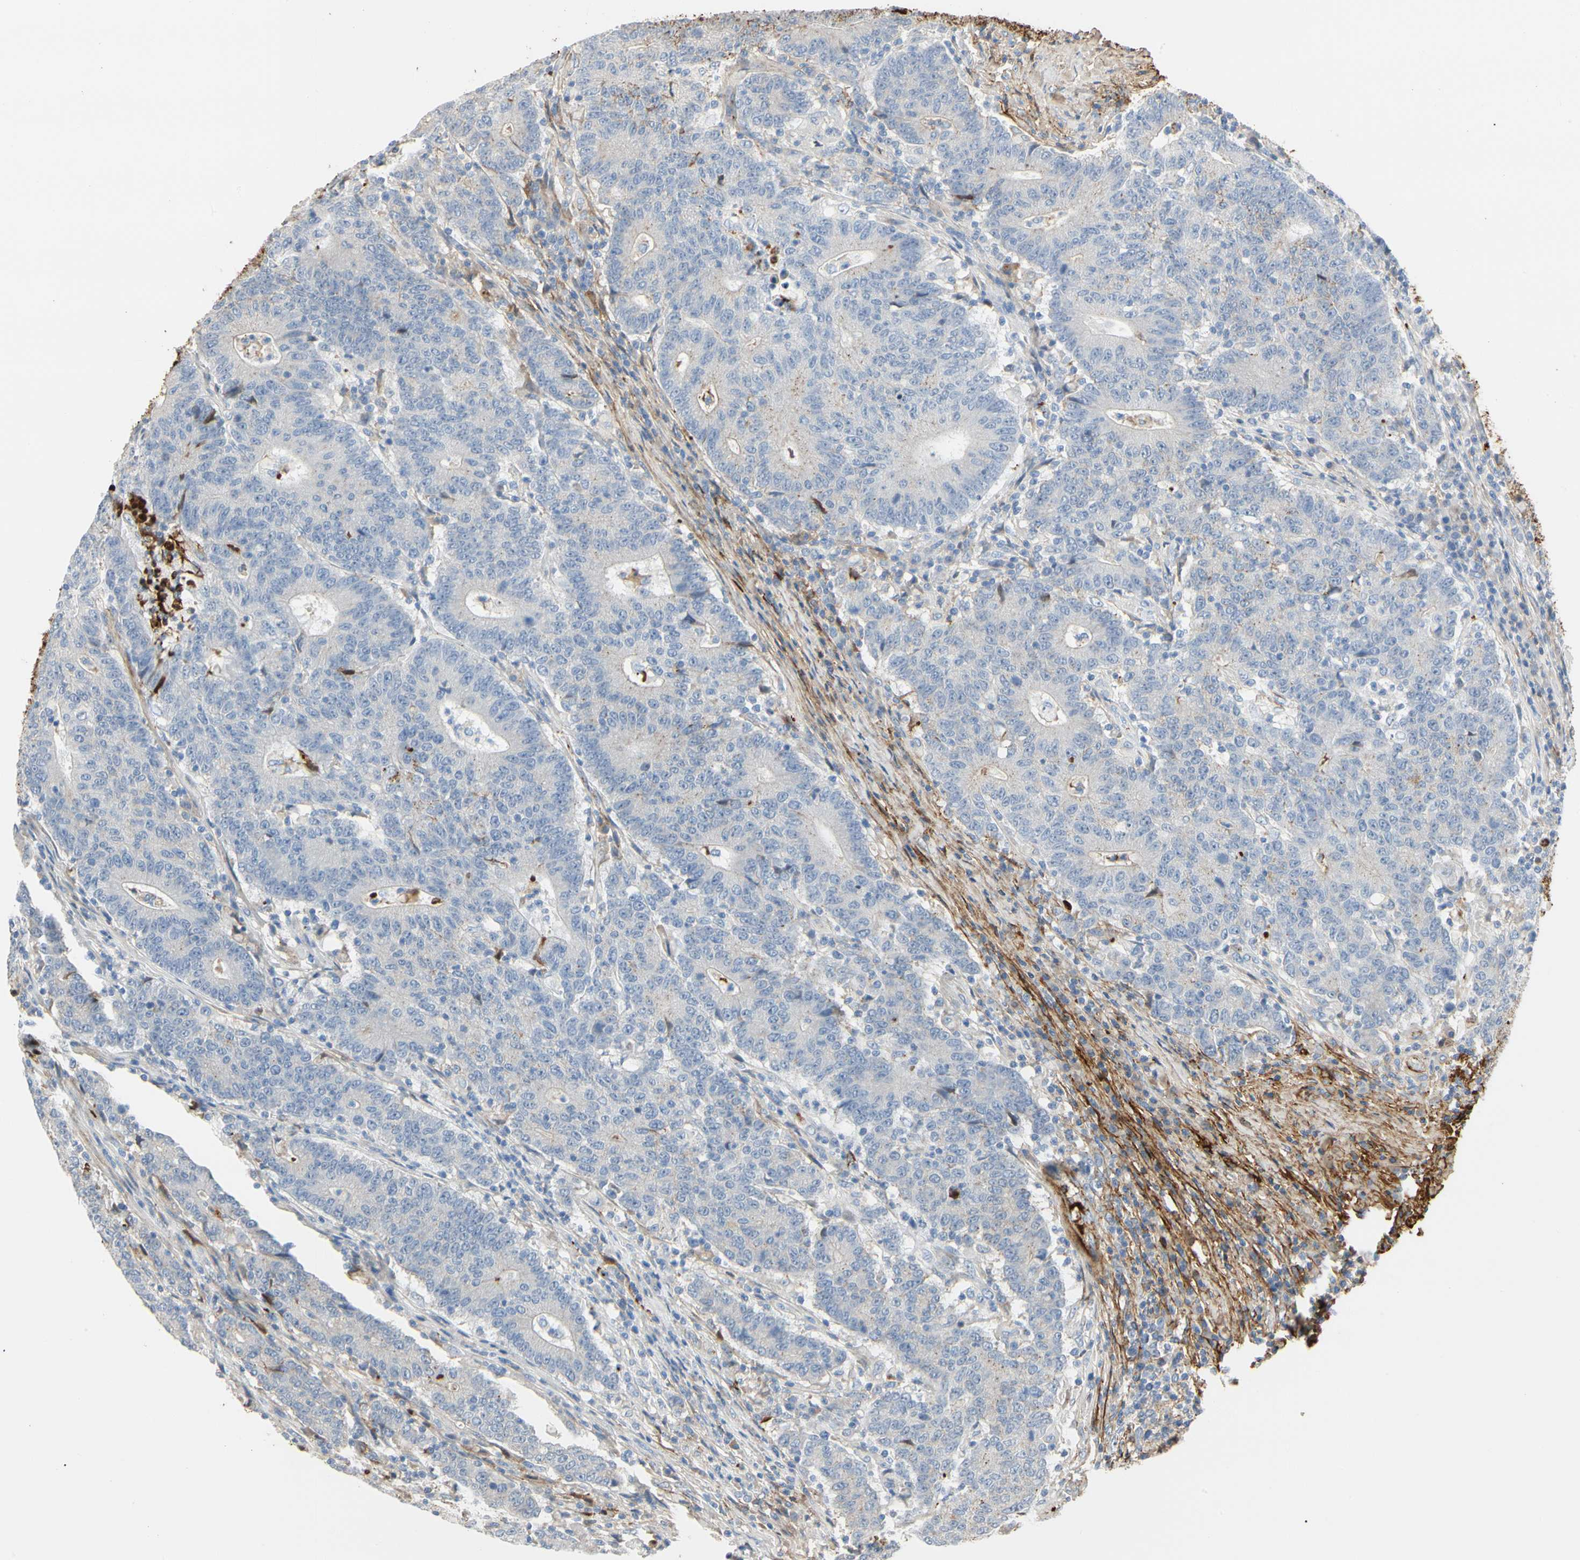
{"staining": {"intensity": "negative", "quantity": "none", "location": "none"}, "tissue": "colorectal cancer", "cell_type": "Tumor cells", "image_type": "cancer", "snomed": [{"axis": "morphology", "description": "Normal tissue, NOS"}, {"axis": "morphology", "description": "Adenocarcinoma, NOS"}, {"axis": "topography", "description": "Colon"}], "caption": "High power microscopy photomicrograph of an immunohistochemistry image of colorectal cancer, revealing no significant positivity in tumor cells.", "gene": "FGB", "patient": {"sex": "female", "age": 75}}